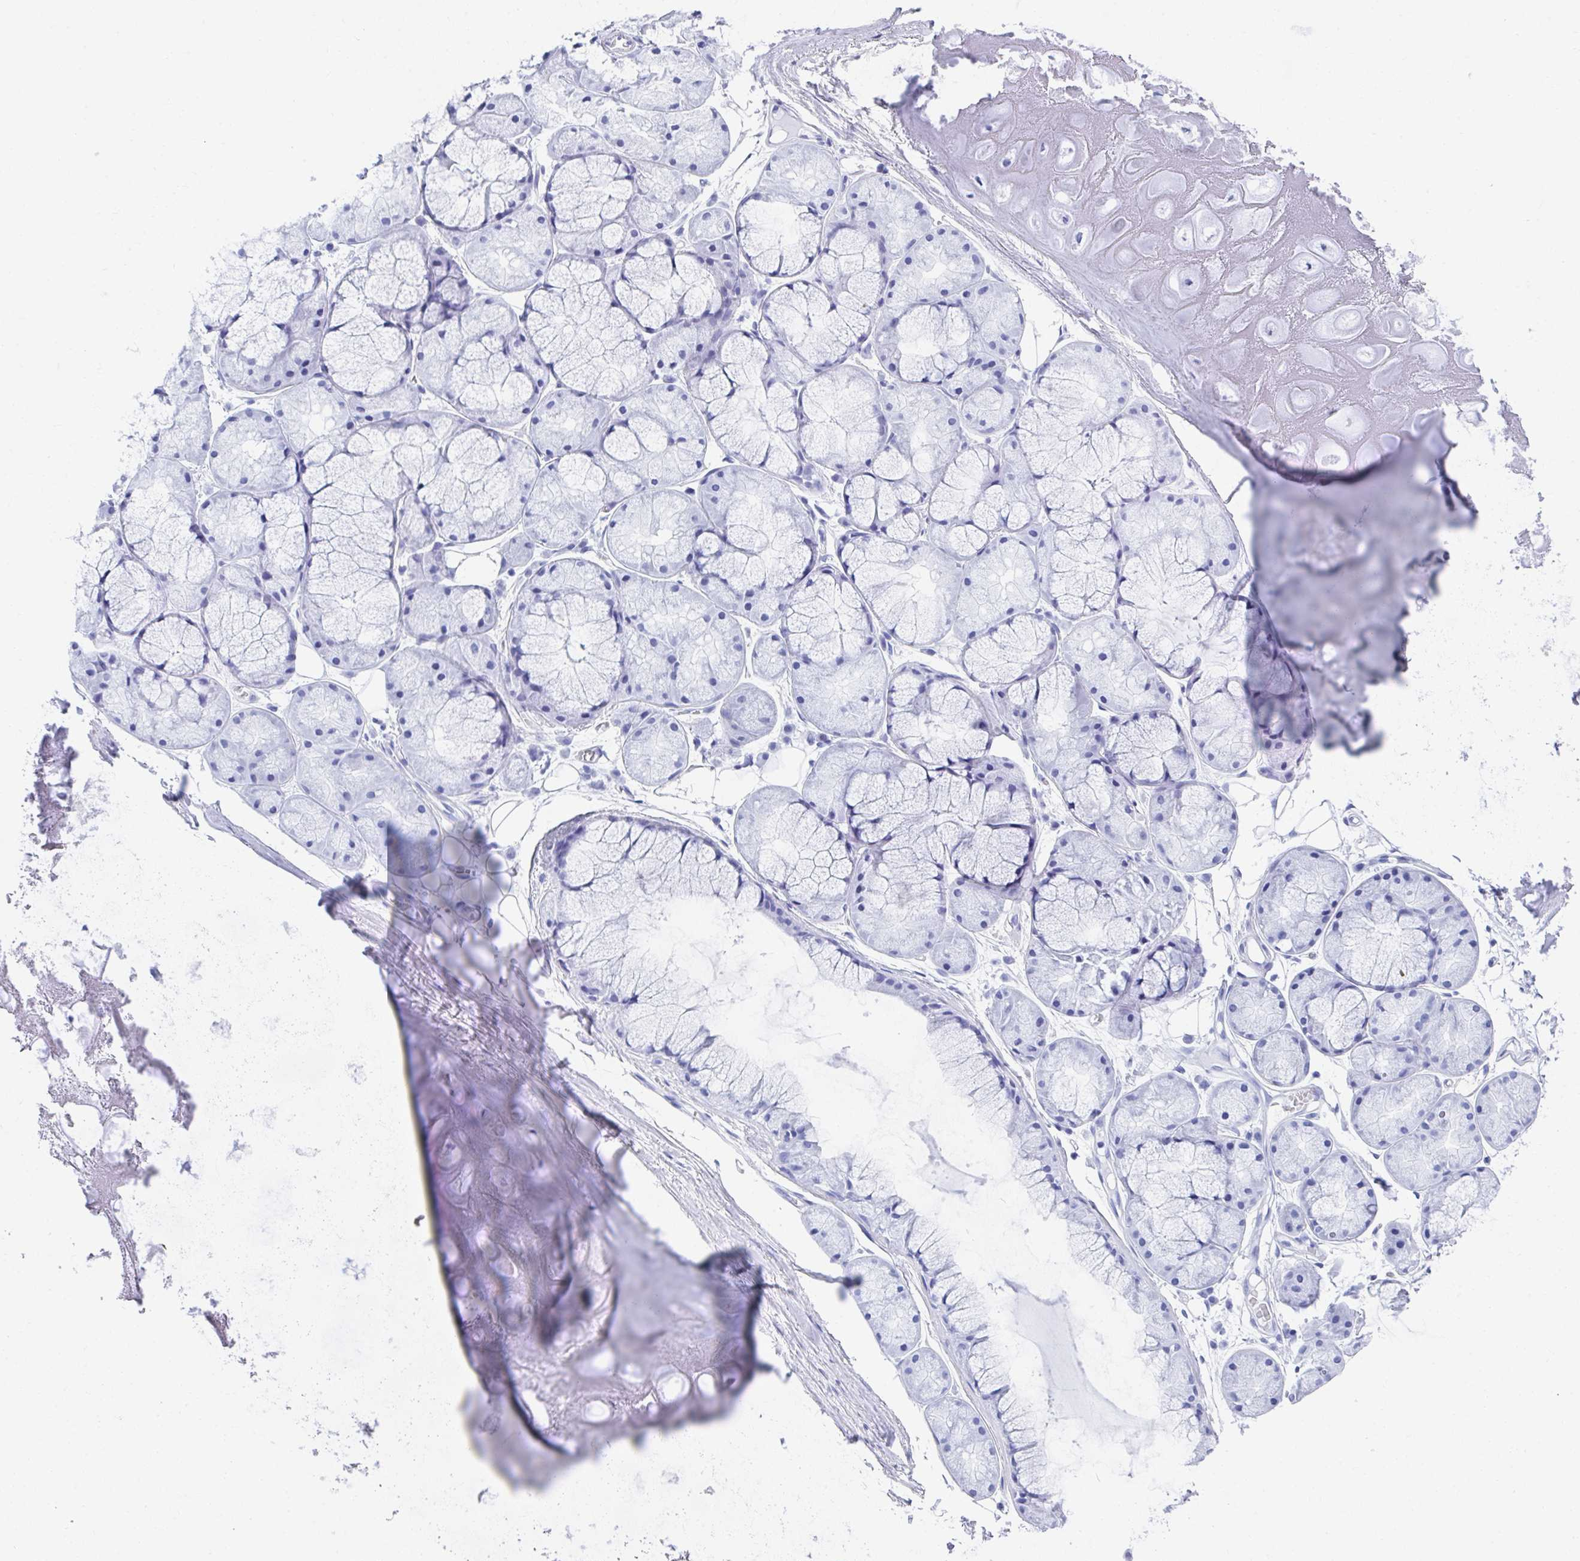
{"staining": {"intensity": "negative", "quantity": "none", "location": "none"}, "tissue": "adipose tissue", "cell_type": "Adipocytes", "image_type": "normal", "snomed": [{"axis": "morphology", "description": "Normal tissue, NOS"}, {"axis": "topography", "description": "Lymph node"}, {"axis": "topography", "description": "Cartilage tissue"}, {"axis": "topography", "description": "Nasopharynx"}], "caption": "DAB (3,3'-diaminobenzidine) immunohistochemical staining of normal human adipose tissue reveals no significant positivity in adipocytes. Brightfield microscopy of IHC stained with DAB (brown) and hematoxylin (blue), captured at high magnification.", "gene": "MROH2B", "patient": {"sex": "male", "age": 63}}